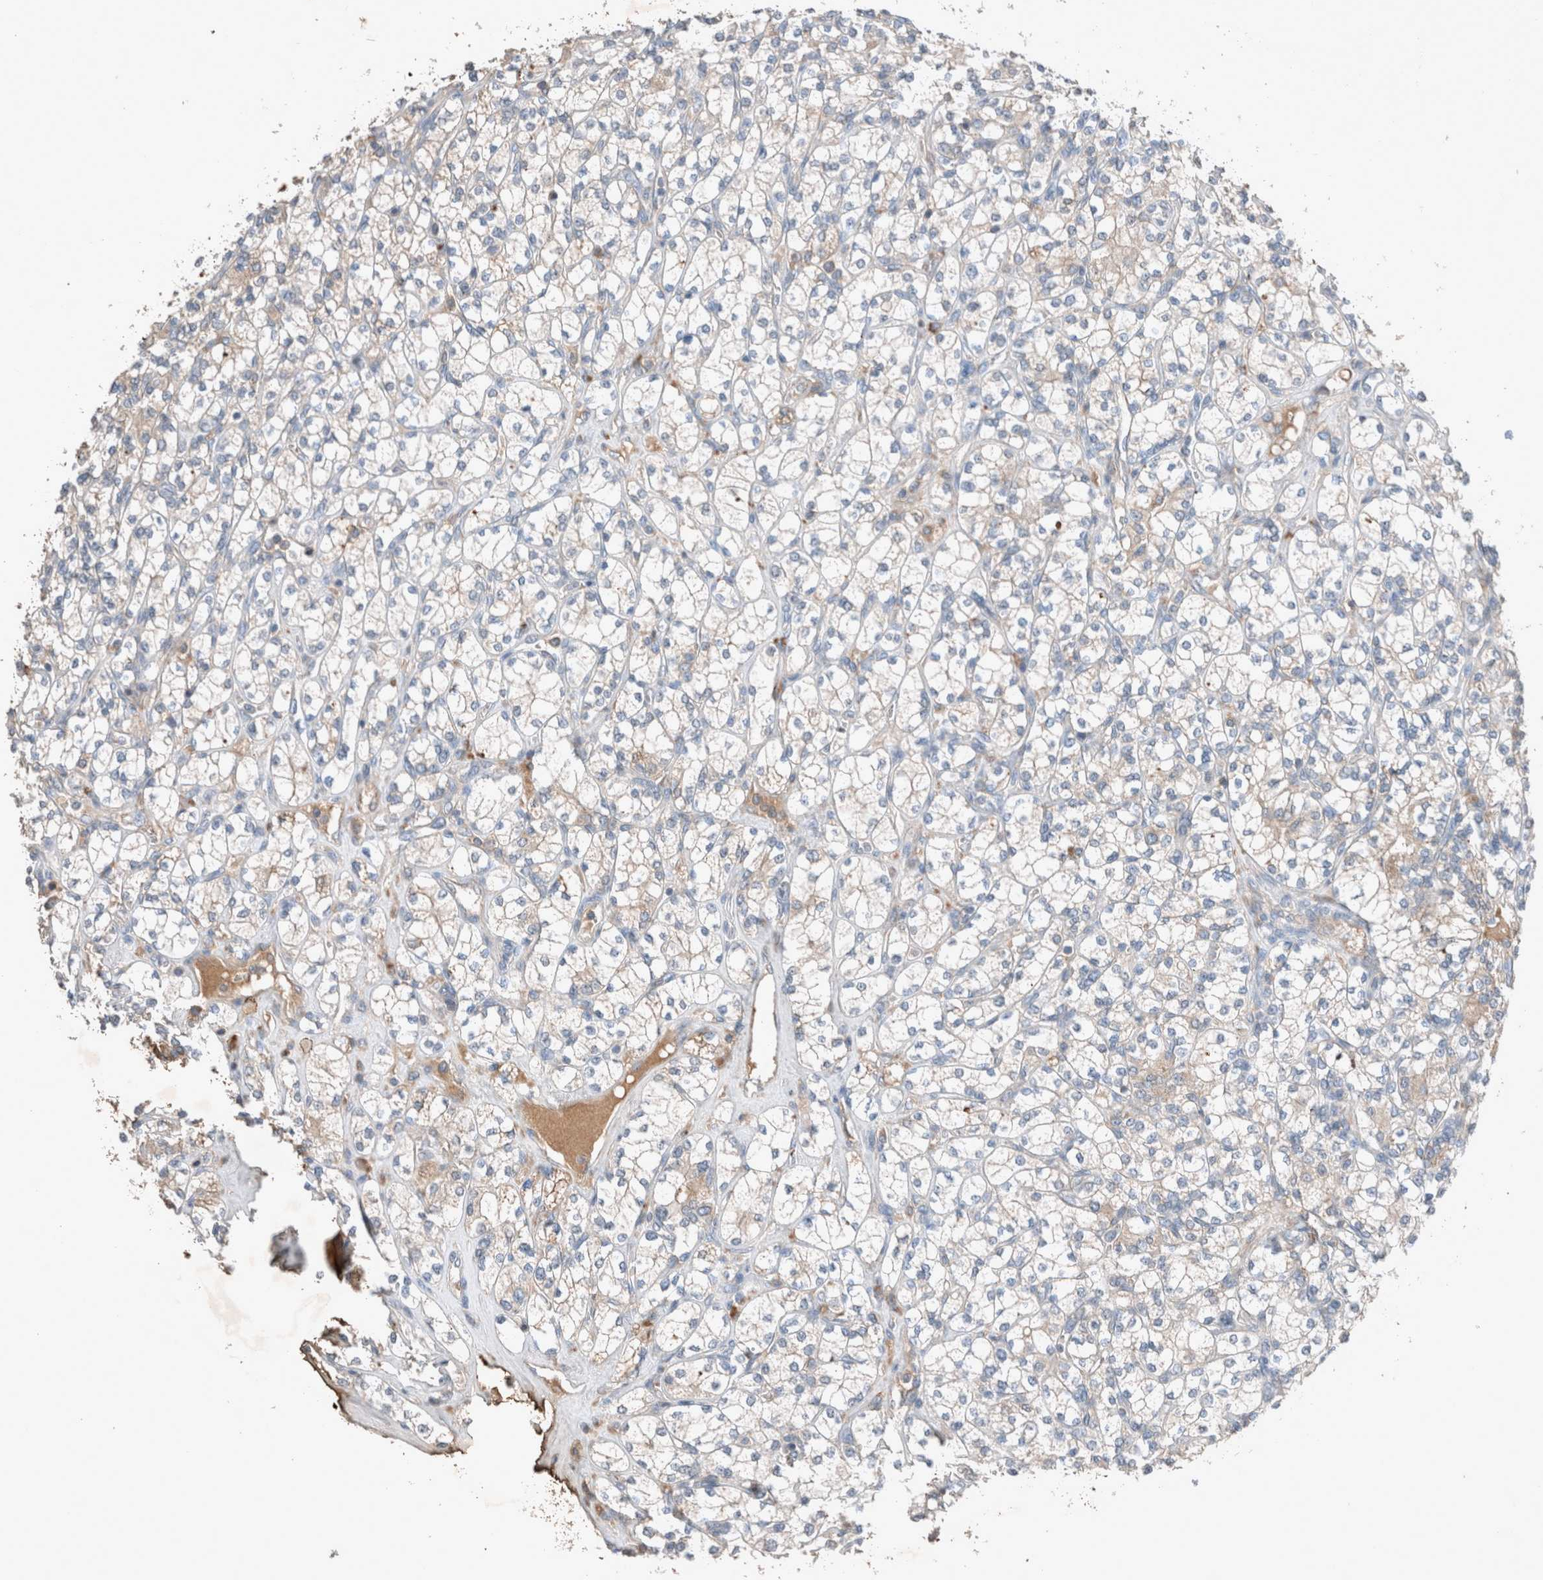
{"staining": {"intensity": "weak", "quantity": "<25%", "location": "cytoplasmic/membranous"}, "tissue": "renal cancer", "cell_type": "Tumor cells", "image_type": "cancer", "snomed": [{"axis": "morphology", "description": "Adenocarcinoma, NOS"}, {"axis": "topography", "description": "Kidney"}], "caption": "Histopathology image shows no significant protein positivity in tumor cells of renal adenocarcinoma.", "gene": "UGCG", "patient": {"sex": "male", "age": 77}}